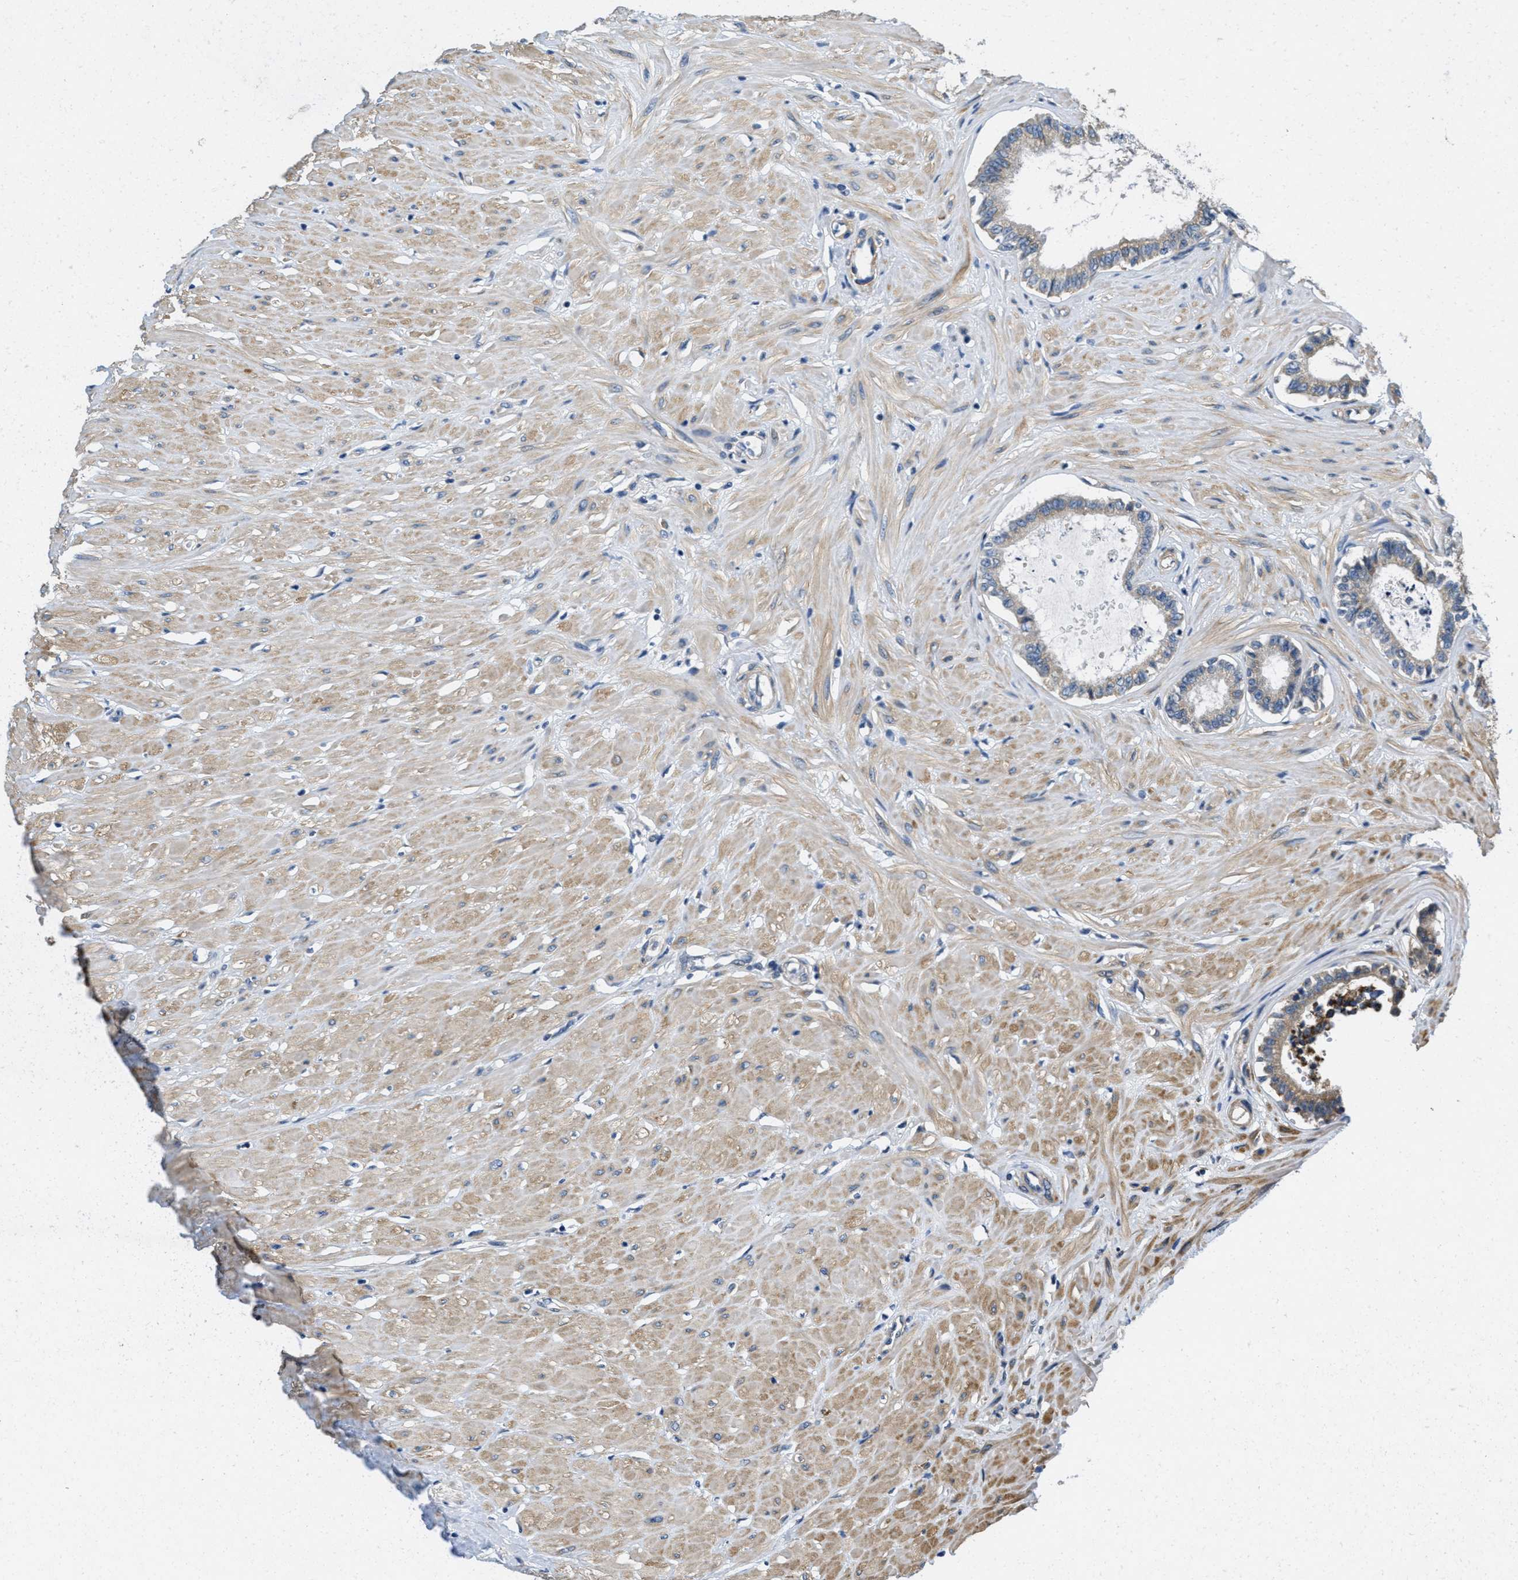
{"staining": {"intensity": "moderate", "quantity": "25%-75%", "location": "cytoplasmic/membranous"}, "tissue": "seminal vesicle", "cell_type": "Glandular cells", "image_type": "normal", "snomed": [{"axis": "morphology", "description": "Normal tissue, NOS"}, {"axis": "morphology", "description": "Adenocarcinoma, High grade"}, {"axis": "topography", "description": "Prostate"}, {"axis": "topography", "description": "Seminal veicle"}], "caption": "Unremarkable seminal vesicle demonstrates moderate cytoplasmic/membranous positivity in approximately 25%-75% of glandular cells, visualized by immunohistochemistry. (DAB (3,3'-diaminobenzidine) = brown stain, brightfield microscopy at high magnification).", "gene": "TOMM70", "patient": {"sex": "male", "age": 55}}